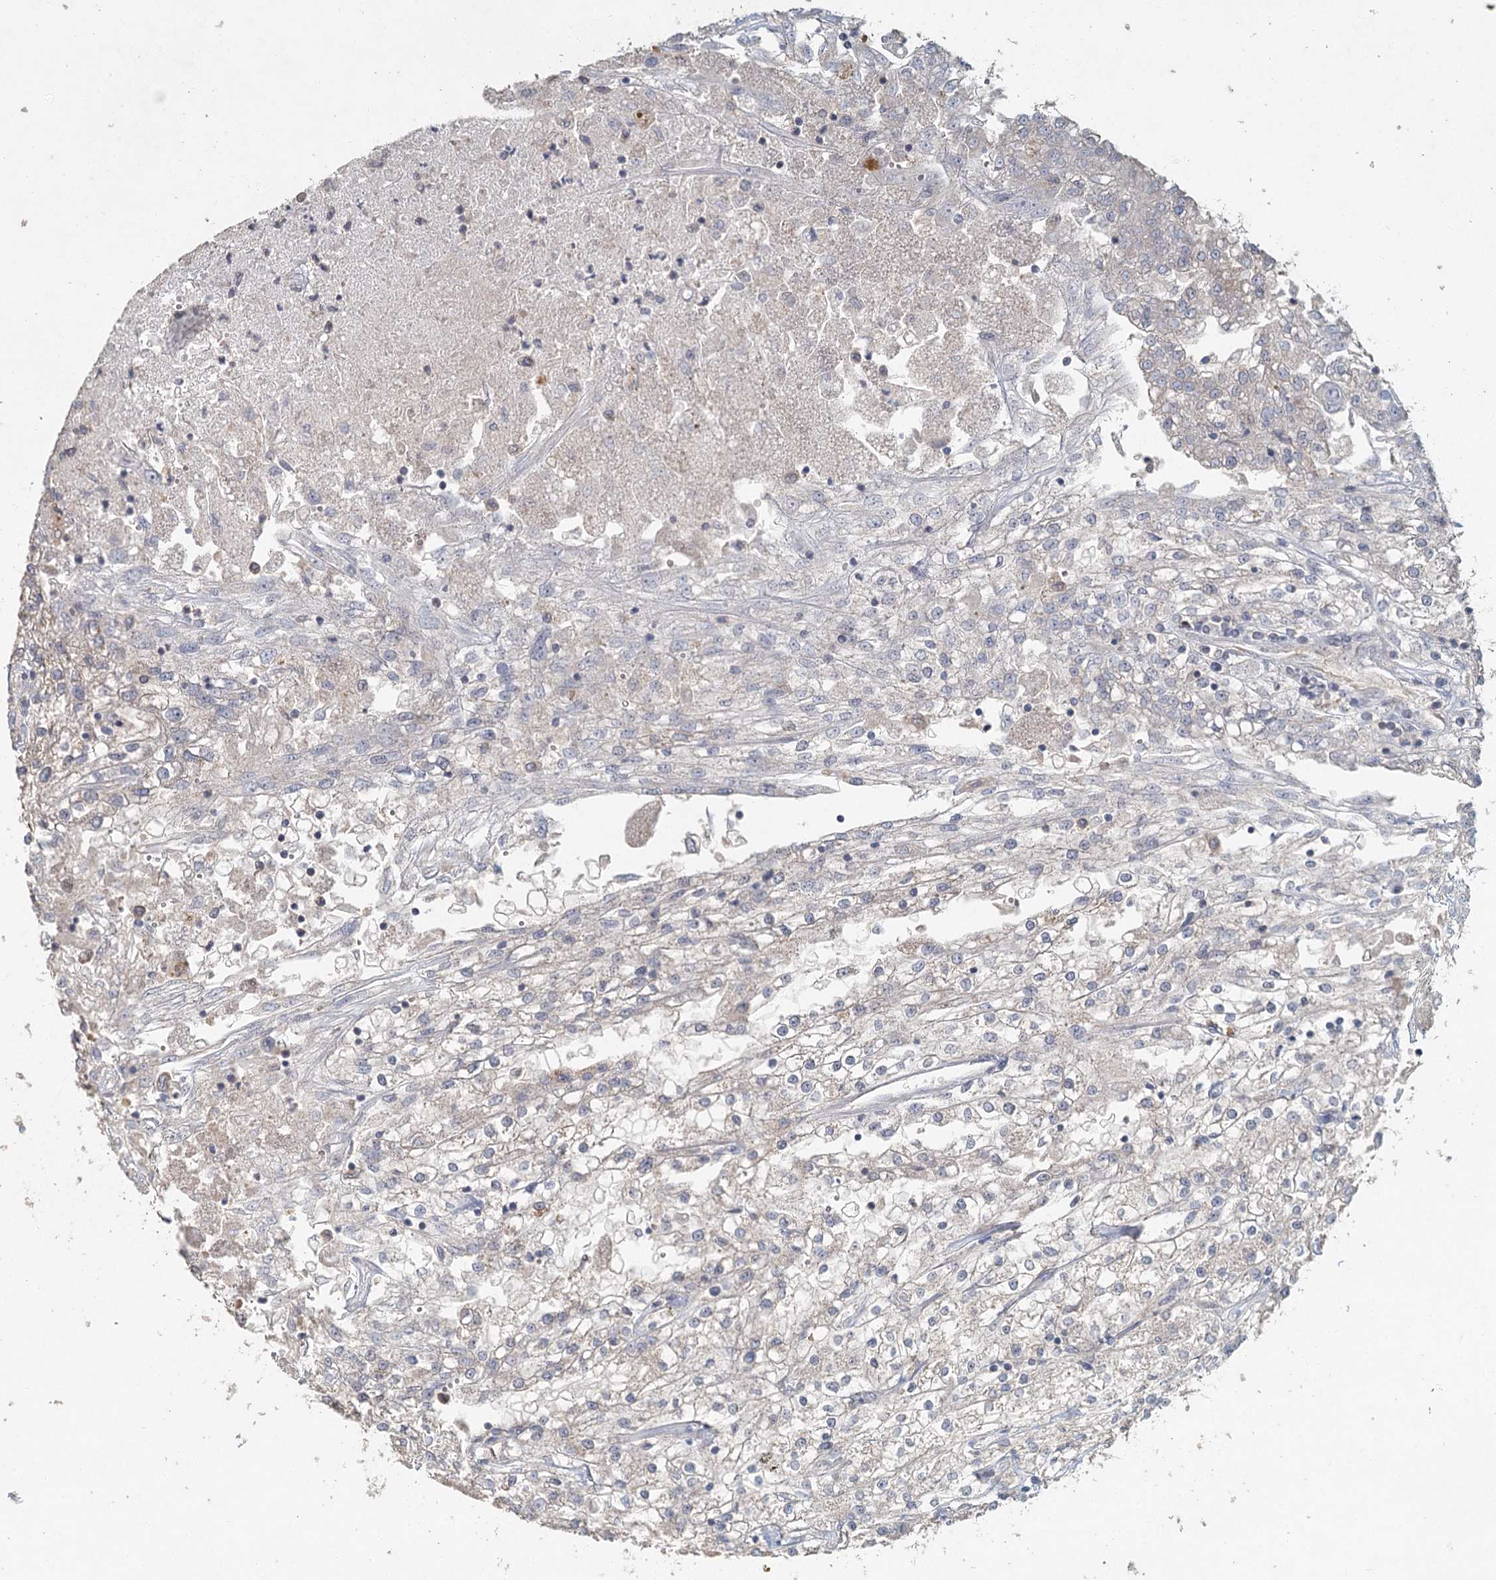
{"staining": {"intensity": "negative", "quantity": "none", "location": "none"}, "tissue": "renal cancer", "cell_type": "Tumor cells", "image_type": "cancer", "snomed": [{"axis": "morphology", "description": "Adenocarcinoma, NOS"}, {"axis": "topography", "description": "Kidney"}], "caption": "Tumor cells are negative for protein expression in human renal cancer.", "gene": "ADK", "patient": {"sex": "female", "age": 52}}